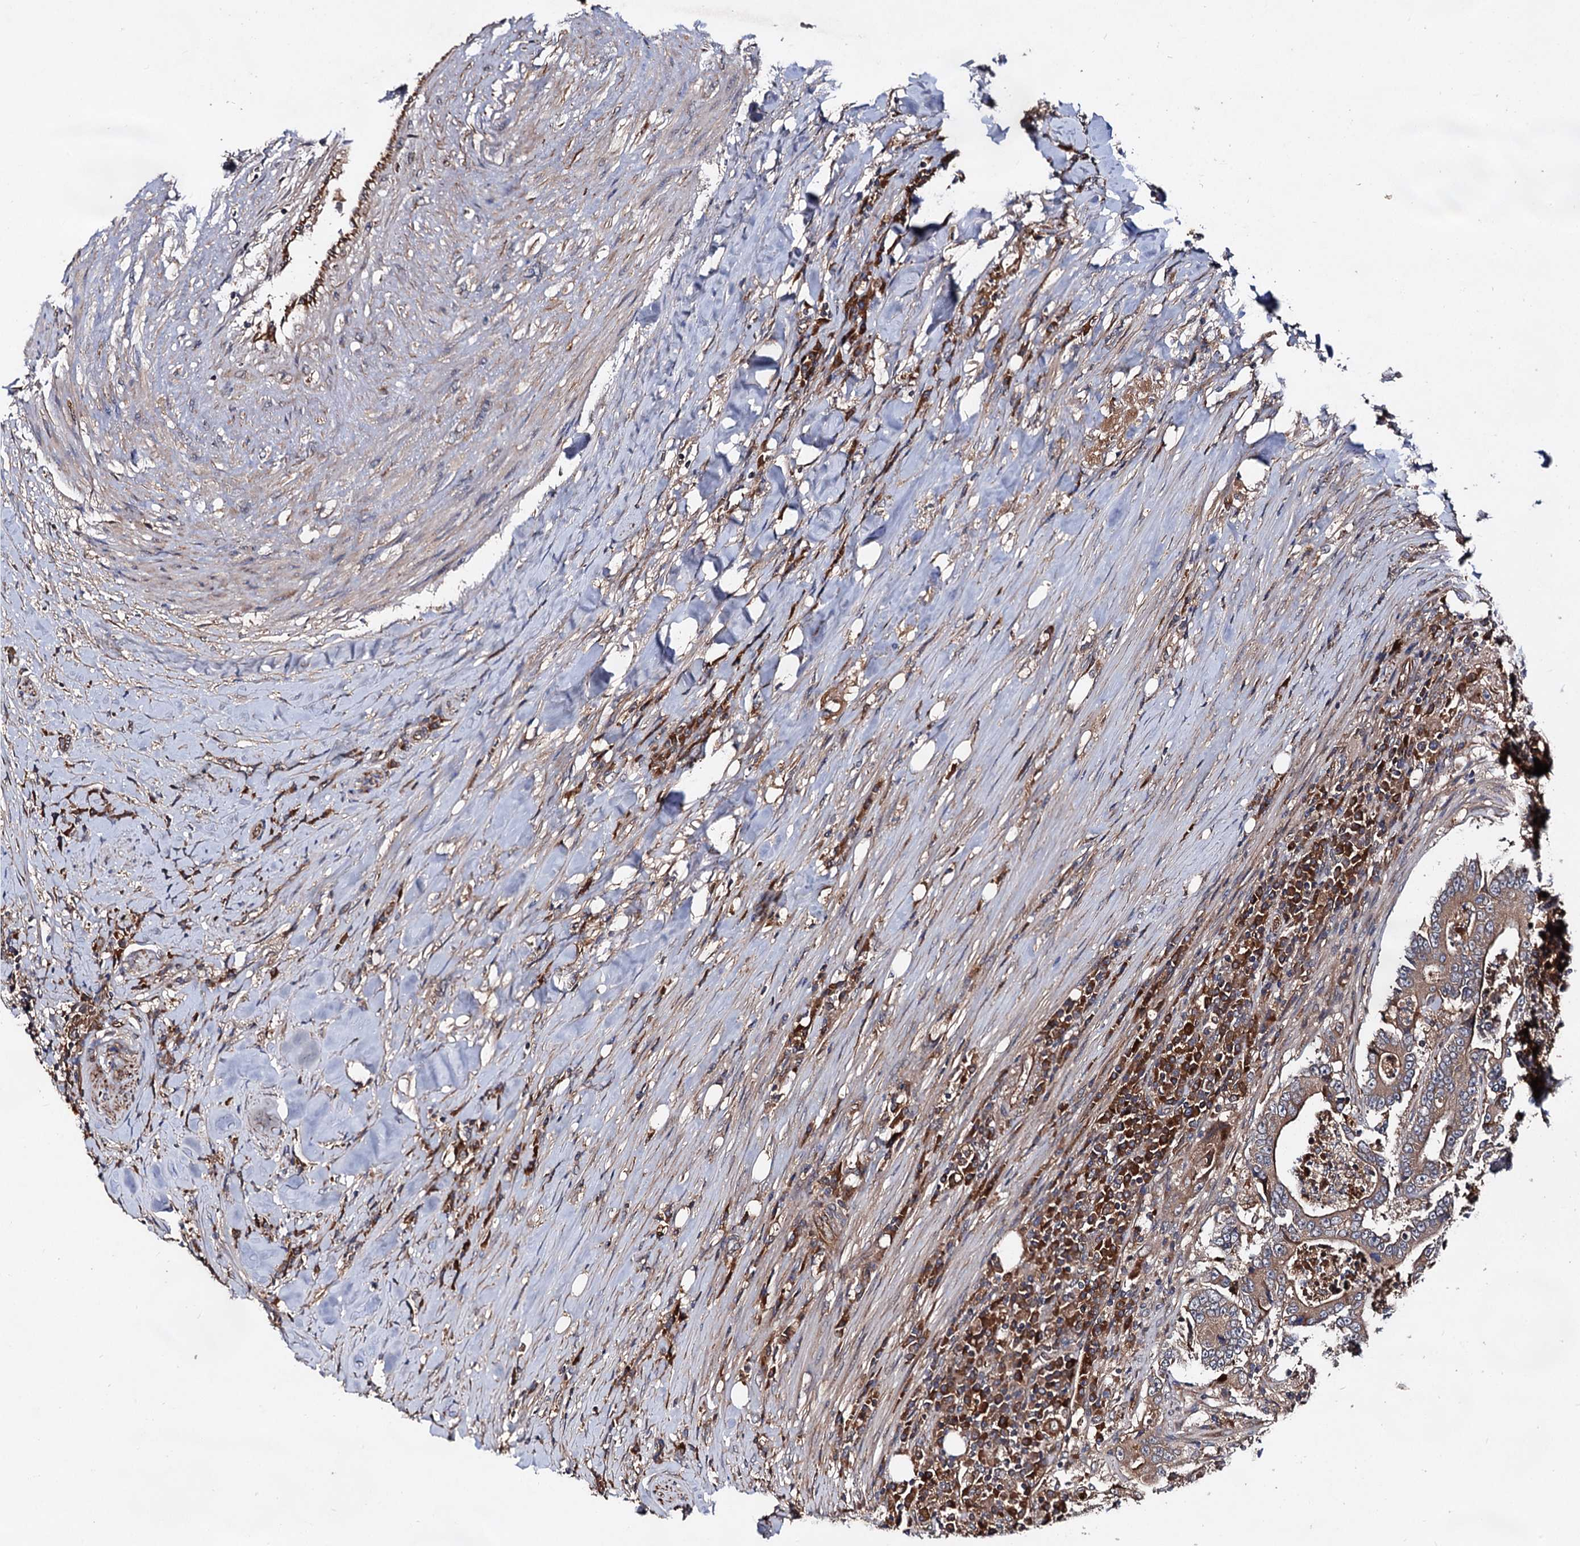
{"staining": {"intensity": "moderate", "quantity": ">75%", "location": "cytoplasmic/membranous"}, "tissue": "colorectal cancer", "cell_type": "Tumor cells", "image_type": "cancer", "snomed": [{"axis": "morphology", "description": "Adenocarcinoma, NOS"}, {"axis": "topography", "description": "Colon"}], "caption": "A medium amount of moderate cytoplasmic/membranous expression is present in about >75% of tumor cells in colorectal cancer (adenocarcinoma) tissue. The protein is shown in brown color, while the nuclei are stained blue.", "gene": "TEX9", "patient": {"sex": "male", "age": 83}}